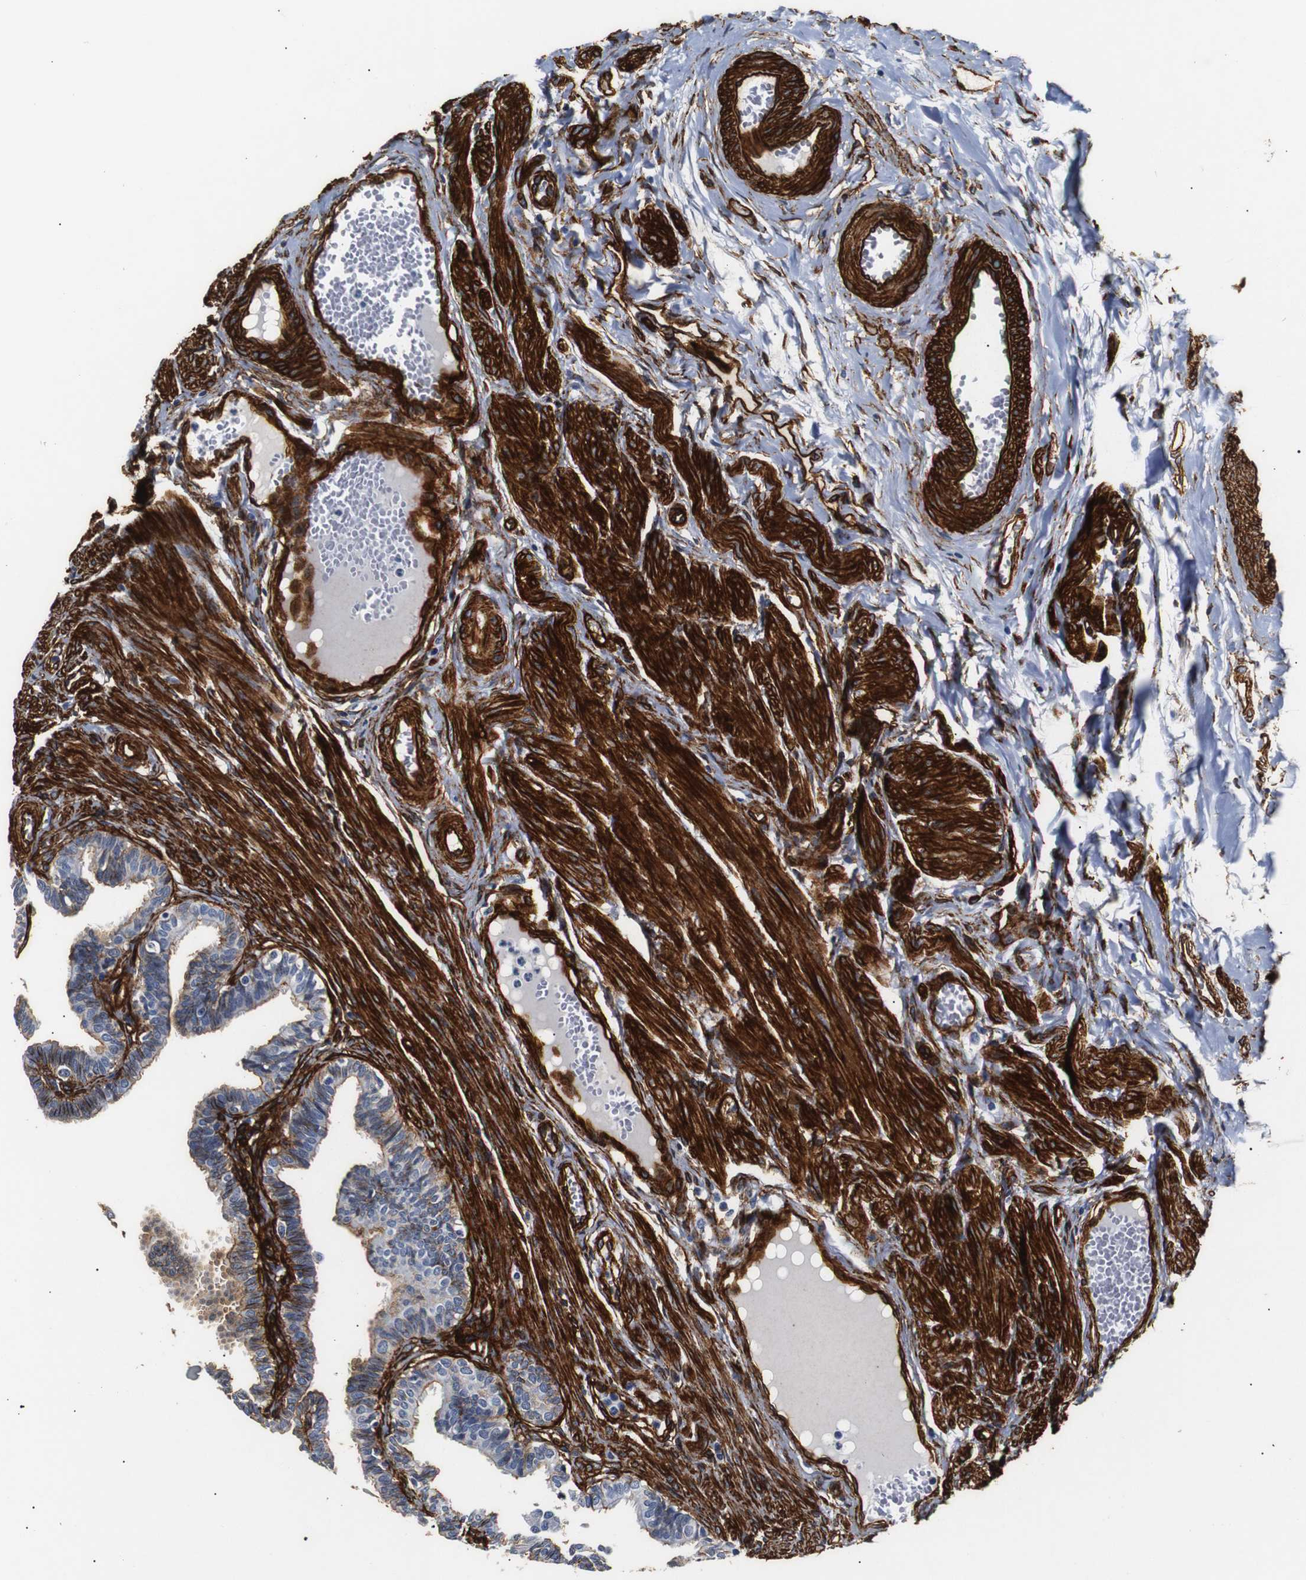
{"staining": {"intensity": "moderate", "quantity": "25%-75%", "location": "cytoplasmic/membranous"}, "tissue": "fallopian tube", "cell_type": "Glandular cells", "image_type": "normal", "snomed": [{"axis": "morphology", "description": "Normal tissue, NOS"}, {"axis": "topography", "description": "Fallopian tube"}, {"axis": "topography", "description": "Ovary"}], "caption": "Human fallopian tube stained for a protein (brown) displays moderate cytoplasmic/membranous positive expression in about 25%-75% of glandular cells.", "gene": "CAV2", "patient": {"sex": "female", "age": 23}}